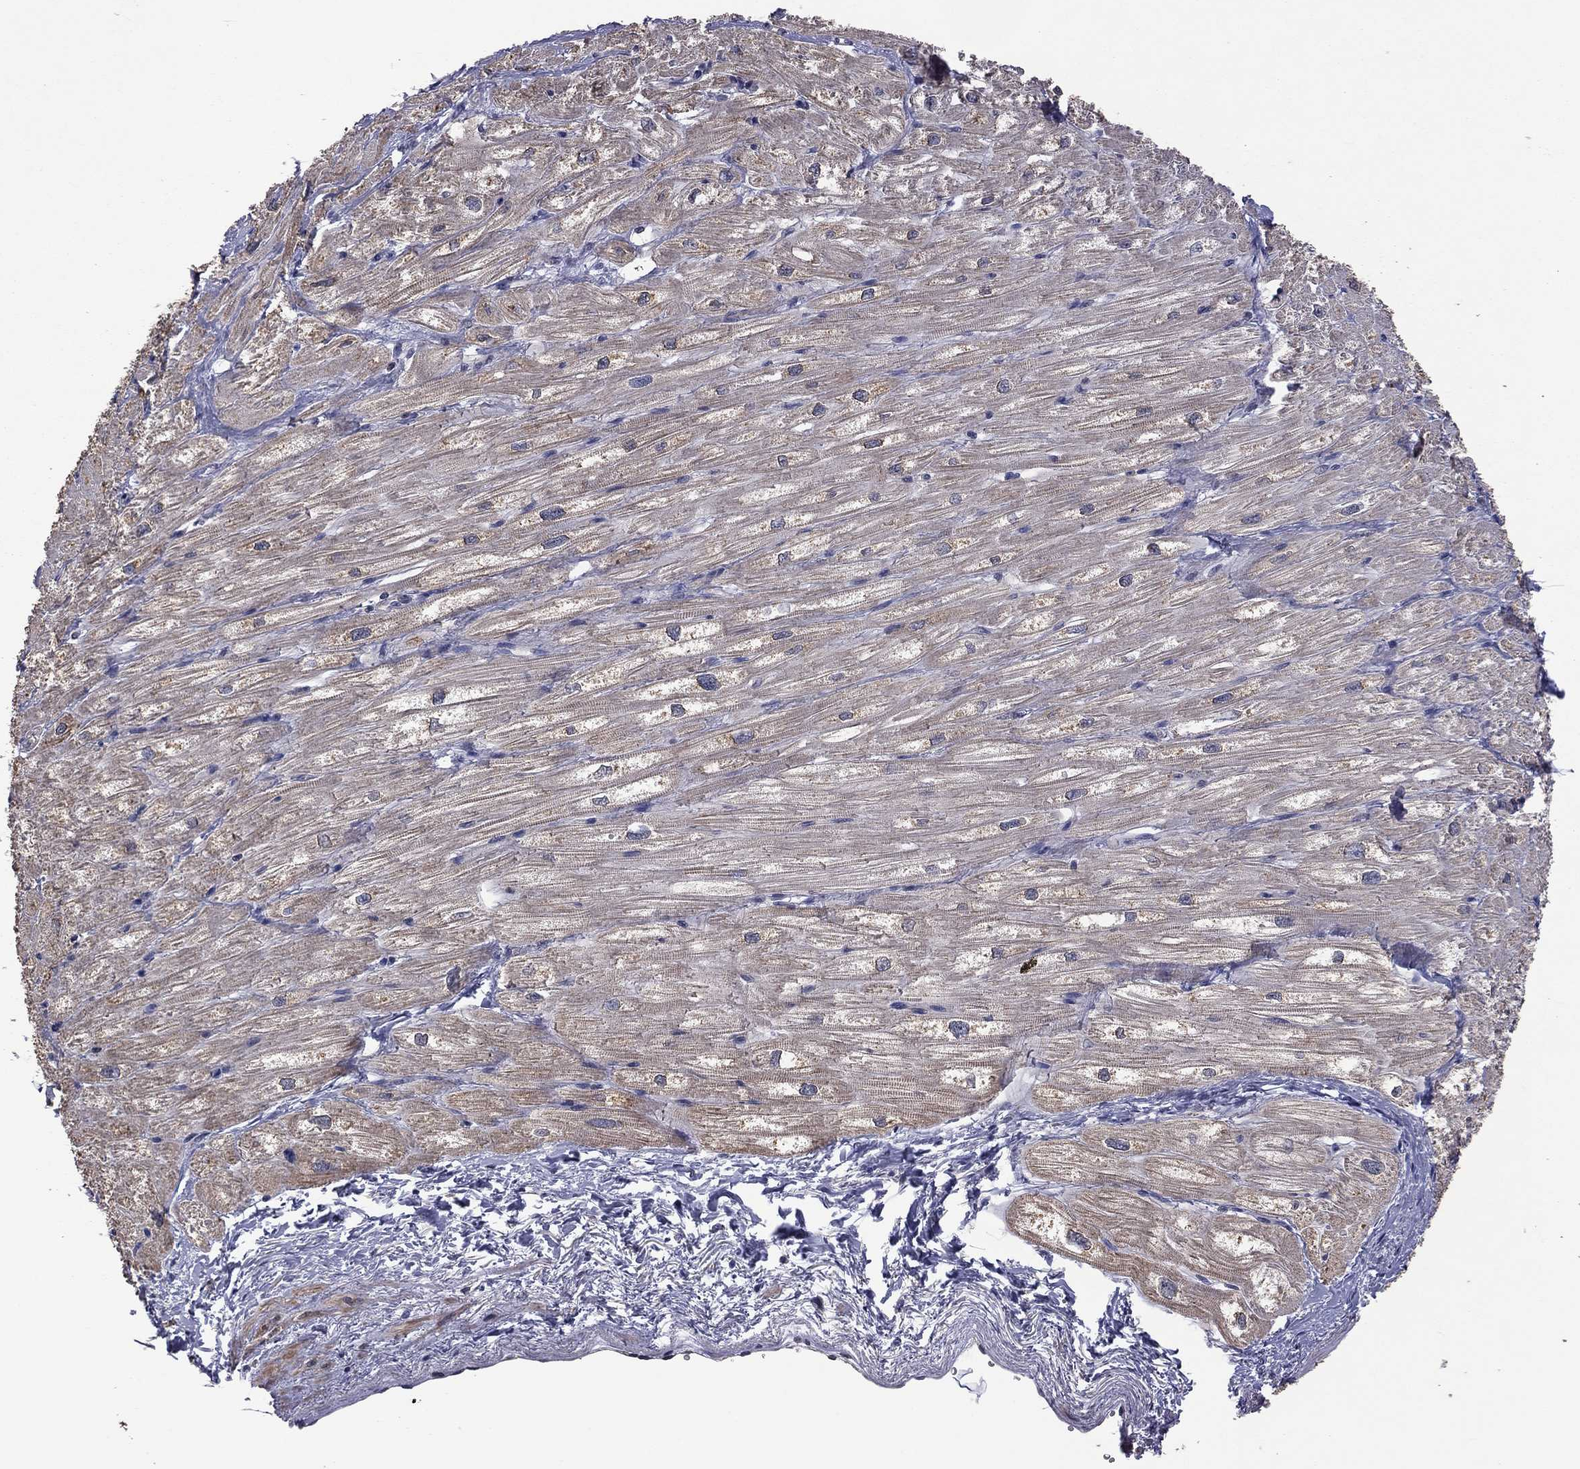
{"staining": {"intensity": "moderate", "quantity": "25%-75%", "location": "cytoplasmic/membranous"}, "tissue": "heart muscle", "cell_type": "Cardiomyocytes", "image_type": "normal", "snomed": [{"axis": "morphology", "description": "Normal tissue, NOS"}, {"axis": "topography", "description": "Heart"}], "caption": "Immunohistochemical staining of unremarkable heart muscle demonstrates medium levels of moderate cytoplasmic/membranous staining in about 25%-75% of cardiomyocytes.", "gene": "TSNARE1", "patient": {"sex": "male", "age": 57}}